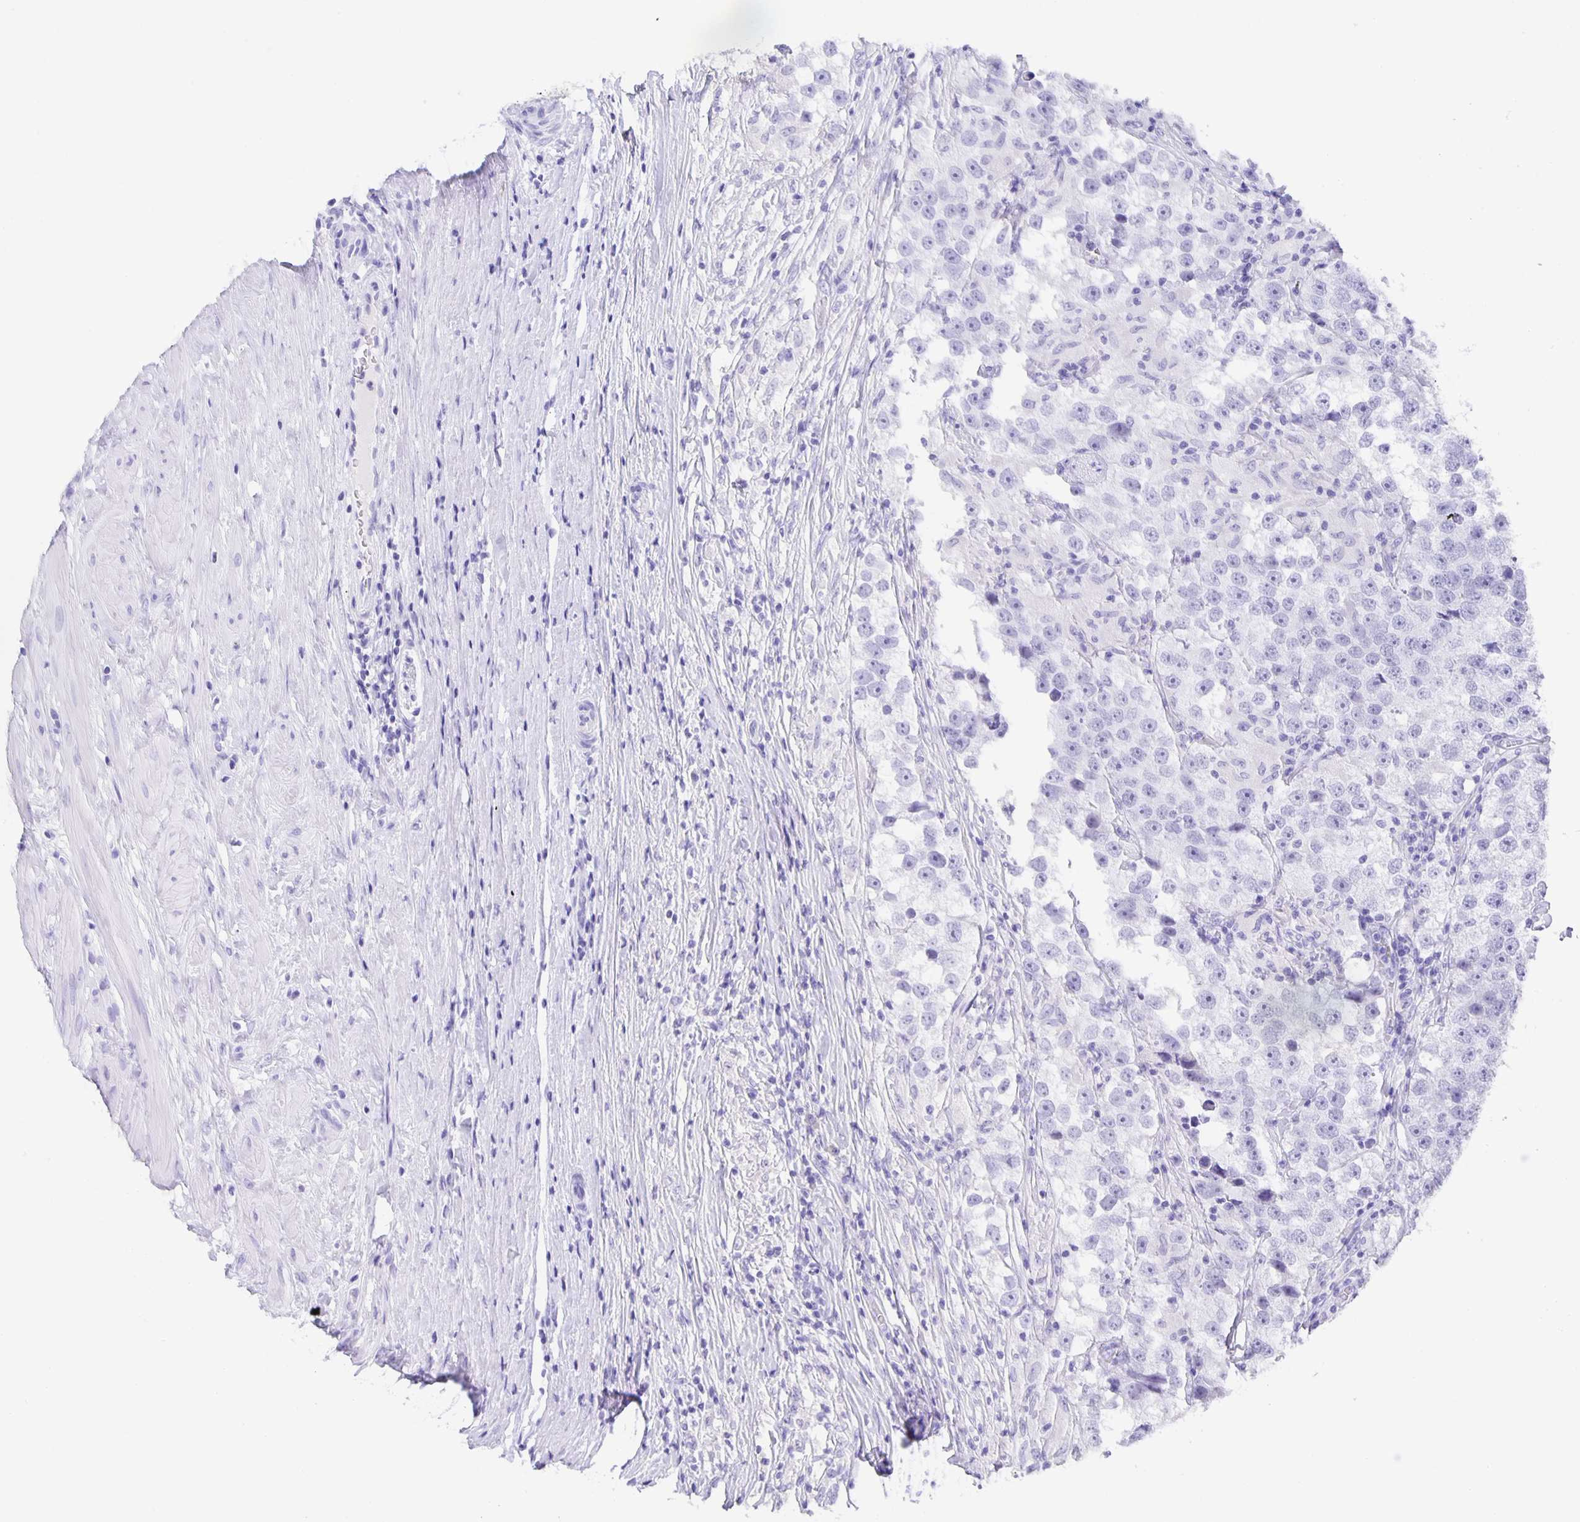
{"staining": {"intensity": "negative", "quantity": "none", "location": "none"}, "tissue": "testis cancer", "cell_type": "Tumor cells", "image_type": "cancer", "snomed": [{"axis": "morphology", "description": "Seminoma, NOS"}, {"axis": "topography", "description": "Testis"}], "caption": "Immunohistochemical staining of seminoma (testis) demonstrates no significant positivity in tumor cells.", "gene": "GUCA2A", "patient": {"sex": "male", "age": 46}}